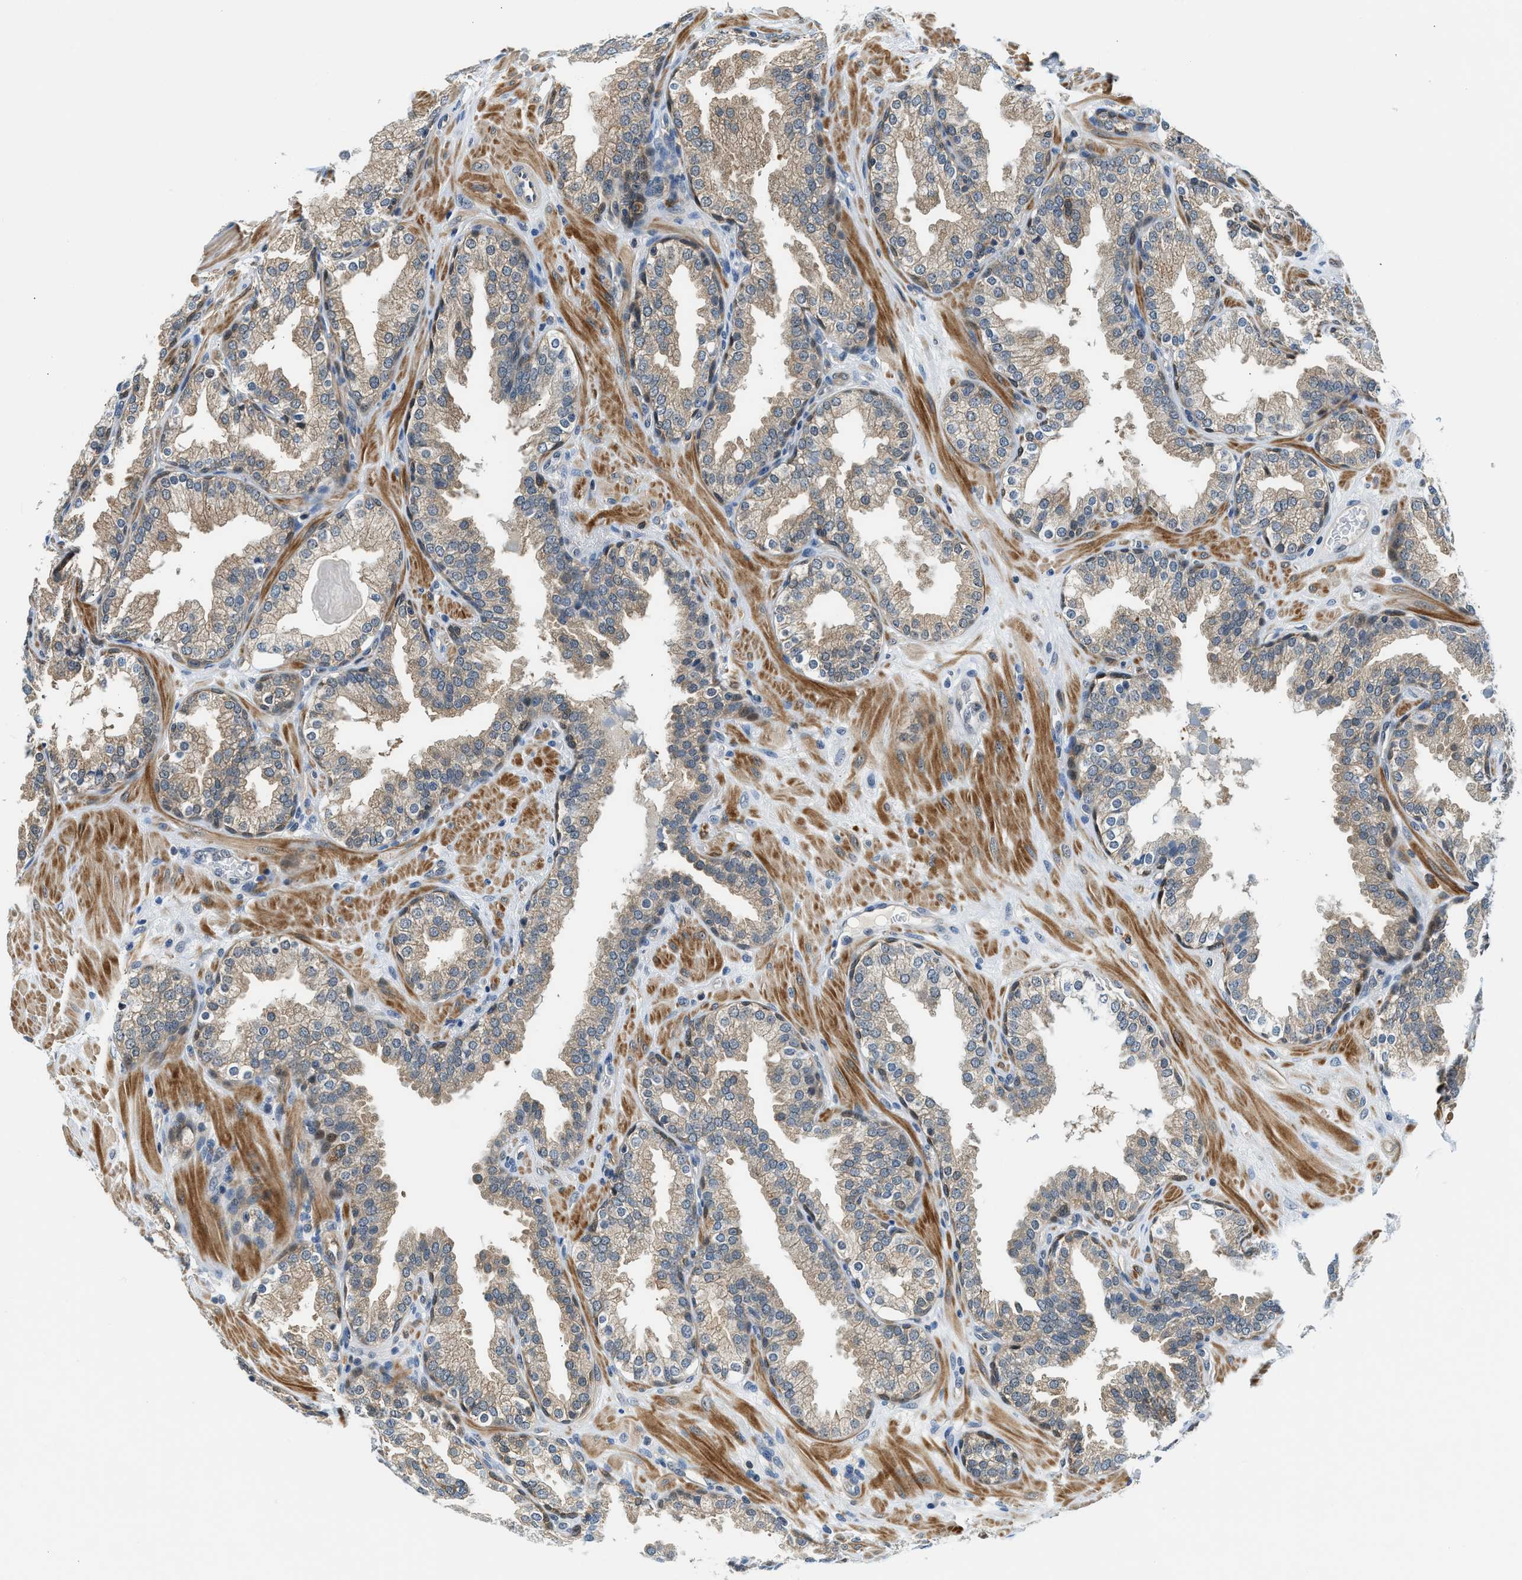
{"staining": {"intensity": "weak", "quantity": ">75%", "location": "cytoplasmic/membranous"}, "tissue": "prostate", "cell_type": "Glandular cells", "image_type": "normal", "snomed": [{"axis": "morphology", "description": "Normal tissue, NOS"}, {"axis": "topography", "description": "Prostate"}], "caption": "Immunohistochemistry (IHC) (DAB (3,3'-diaminobenzidine)) staining of benign human prostate reveals weak cytoplasmic/membranous protein staining in about >75% of glandular cells. Using DAB (3,3'-diaminobenzidine) (brown) and hematoxylin (blue) stains, captured at high magnification using brightfield microscopy.", "gene": "CBLB", "patient": {"sex": "male", "age": 51}}